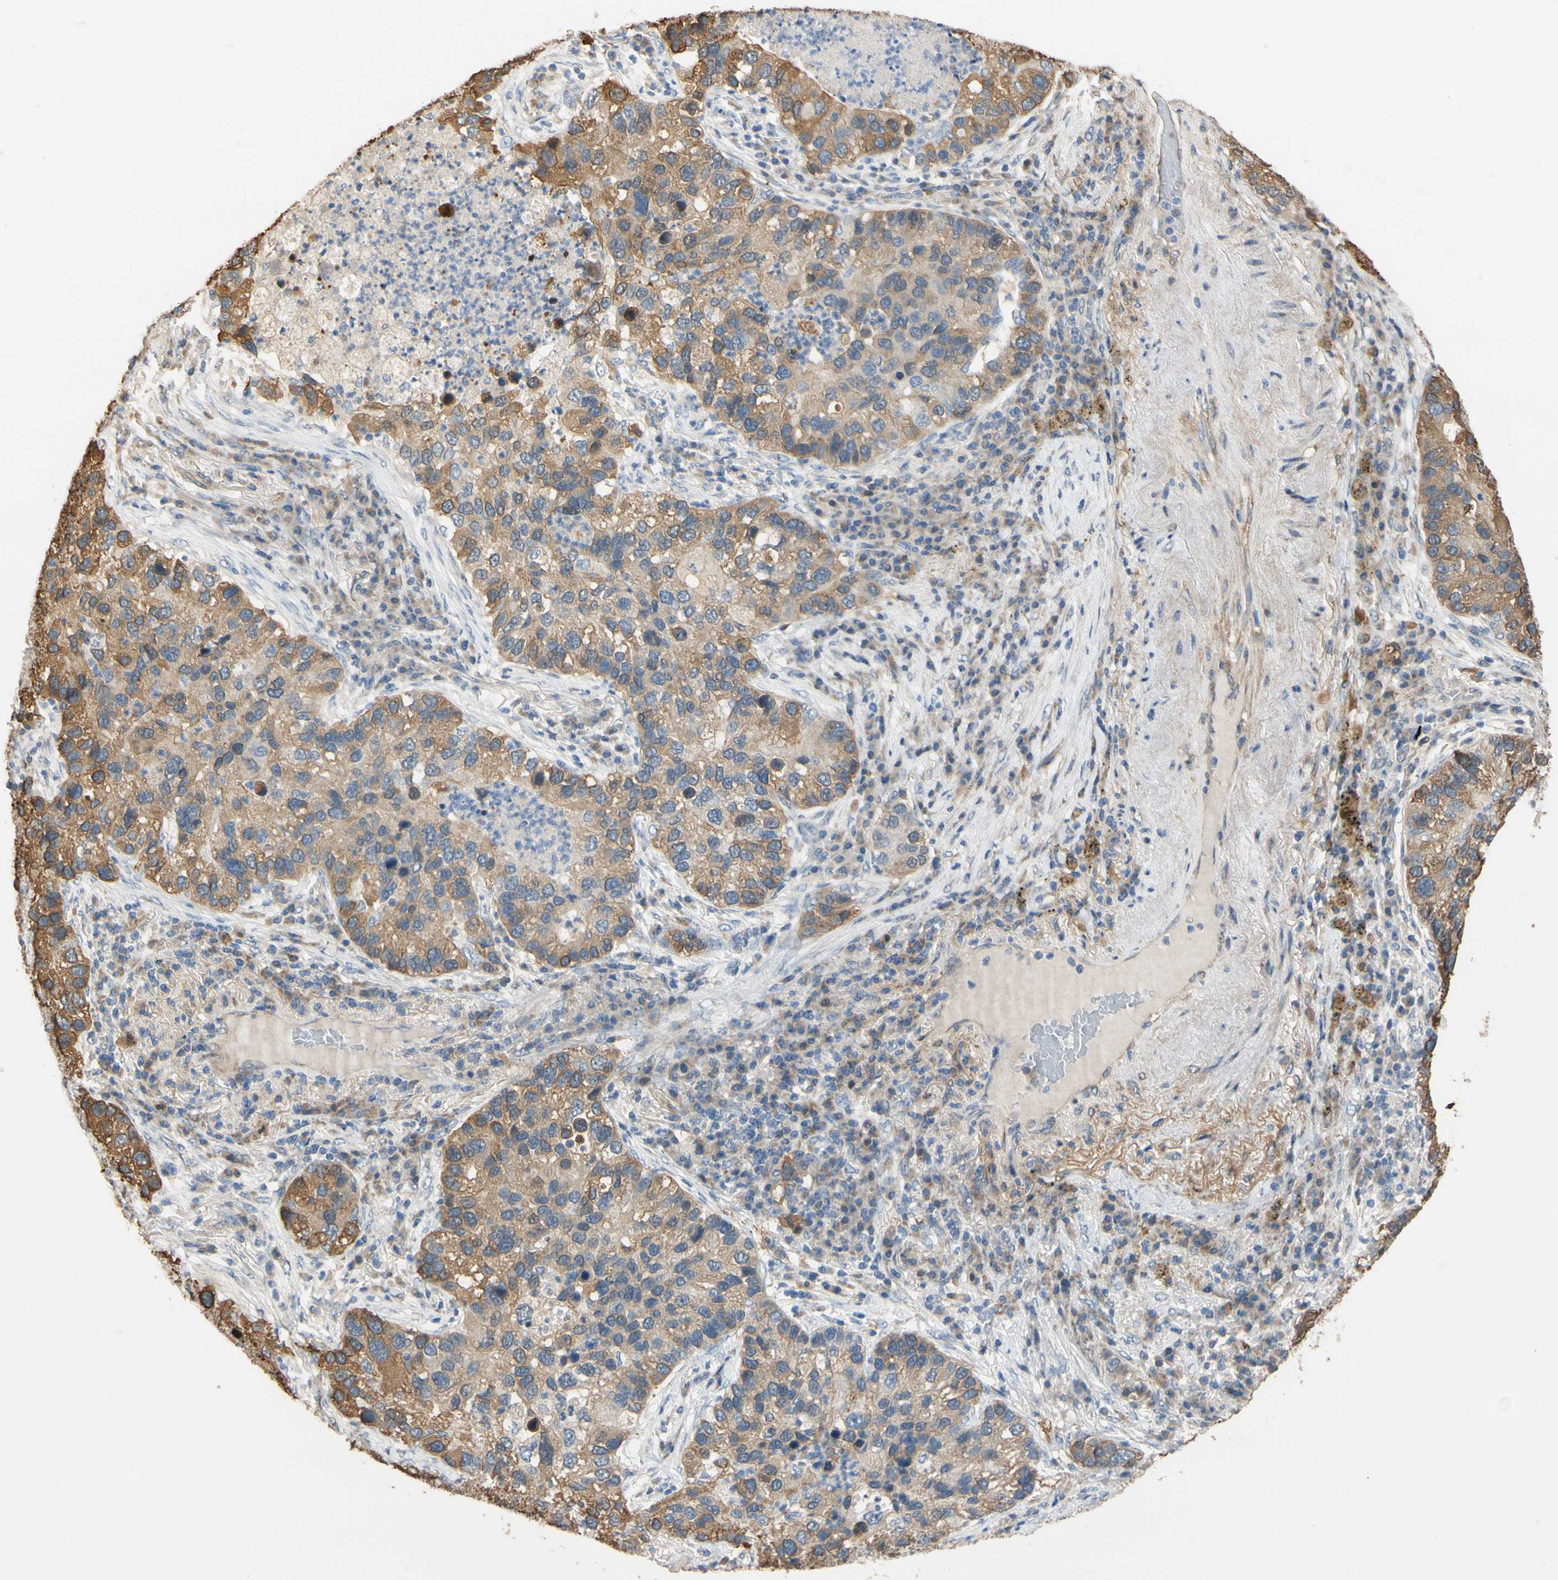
{"staining": {"intensity": "strong", "quantity": "25%-75%", "location": "cytoplasmic/membranous"}, "tissue": "lung cancer", "cell_type": "Tumor cells", "image_type": "cancer", "snomed": [{"axis": "morphology", "description": "Normal tissue, NOS"}, {"axis": "morphology", "description": "Adenocarcinoma, NOS"}, {"axis": "topography", "description": "Bronchus"}, {"axis": "topography", "description": "Lung"}], "caption": "Strong cytoplasmic/membranous staining is seen in approximately 25%-75% of tumor cells in adenocarcinoma (lung).", "gene": "ALDH1A2", "patient": {"sex": "male", "age": 54}}